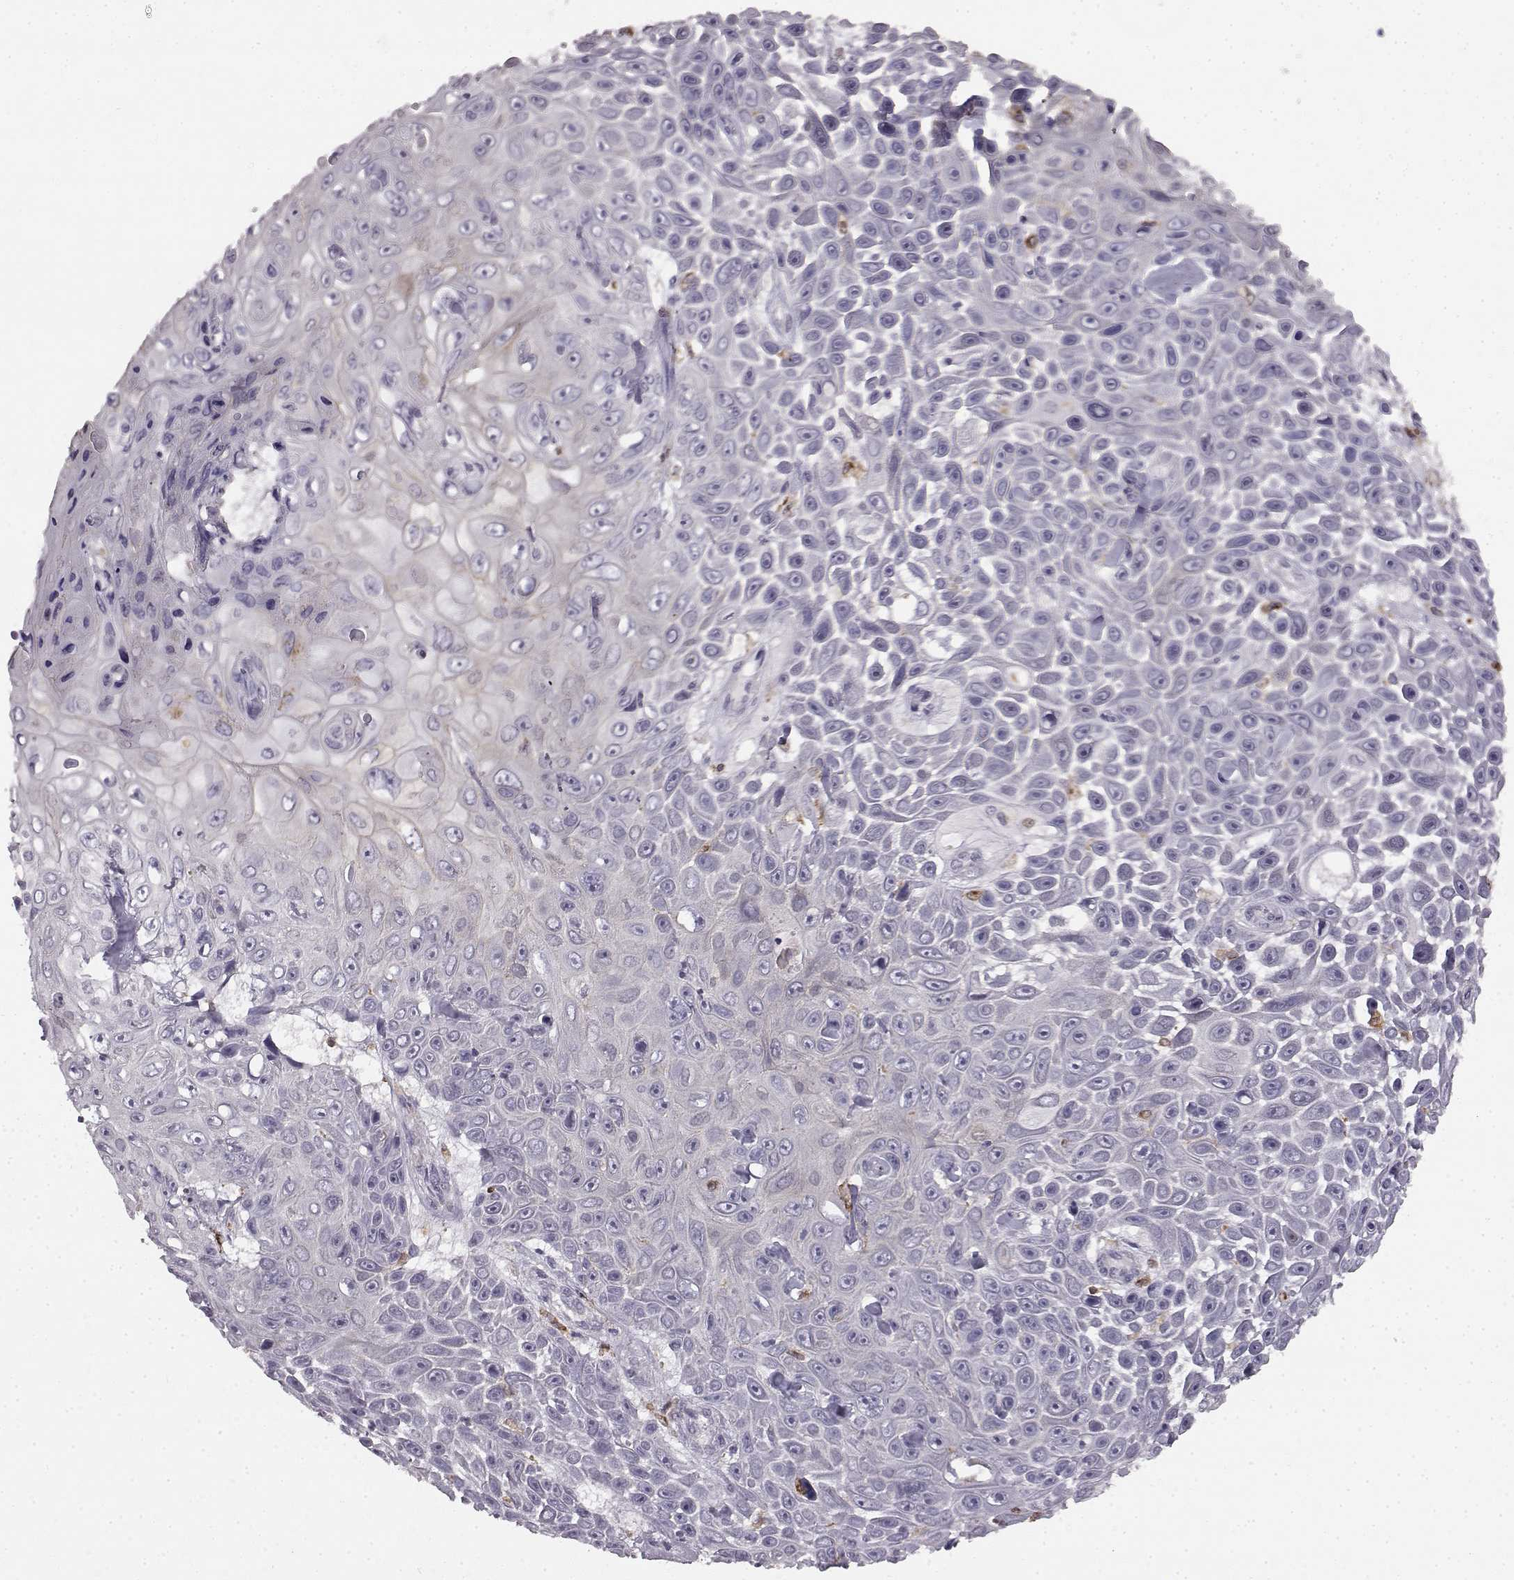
{"staining": {"intensity": "negative", "quantity": "none", "location": "none"}, "tissue": "skin cancer", "cell_type": "Tumor cells", "image_type": "cancer", "snomed": [{"axis": "morphology", "description": "Squamous cell carcinoma, NOS"}, {"axis": "topography", "description": "Skin"}], "caption": "Skin squamous cell carcinoma was stained to show a protein in brown. There is no significant positivity in tumor cells.", "gene": "SPAG17", "patient": {"sex": "male", "age": 82}}